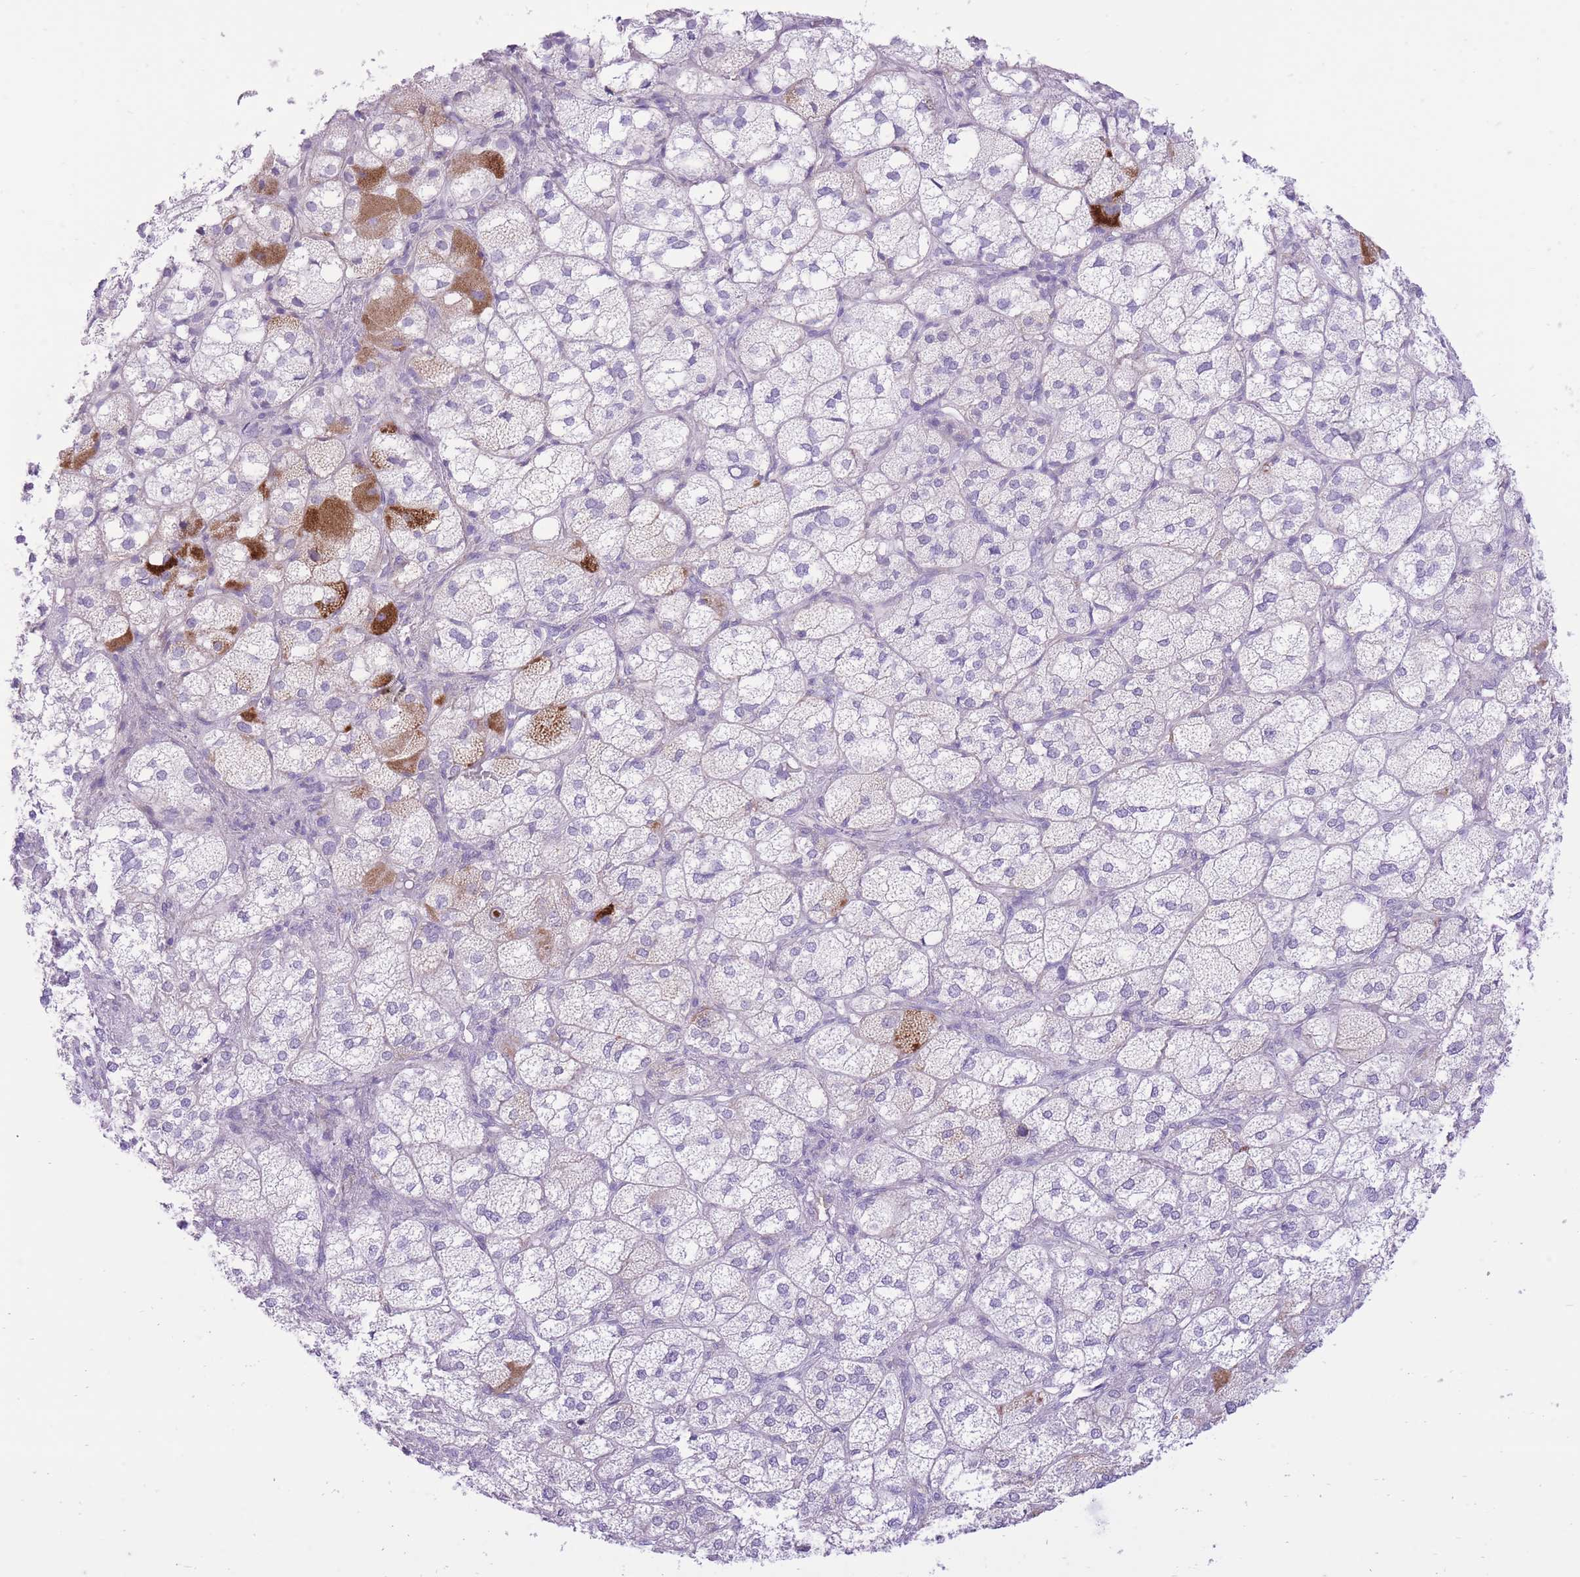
{"staining": {"intensity": "strong", "quantity": "<25%", "location": "cytoplasmic/membranous"}, "tissue": "adrenal gland", "cell_type": "Glandular cells", "image_type": "normal", "snomed": [{"axis": "morphology", "description": "Normal tissue, NOS"}, {"axis": "topography", "description": "Adrenal gland"}], "caption": "There is medium levels of strong cytoplasmic/membranous staining in glandular cells of unremarkable adrenal gland, as demonstrated by immunohistochemical staining (brown color).", "gene": "DENND2D", "patient": {"sex": "female", "age": 61}}